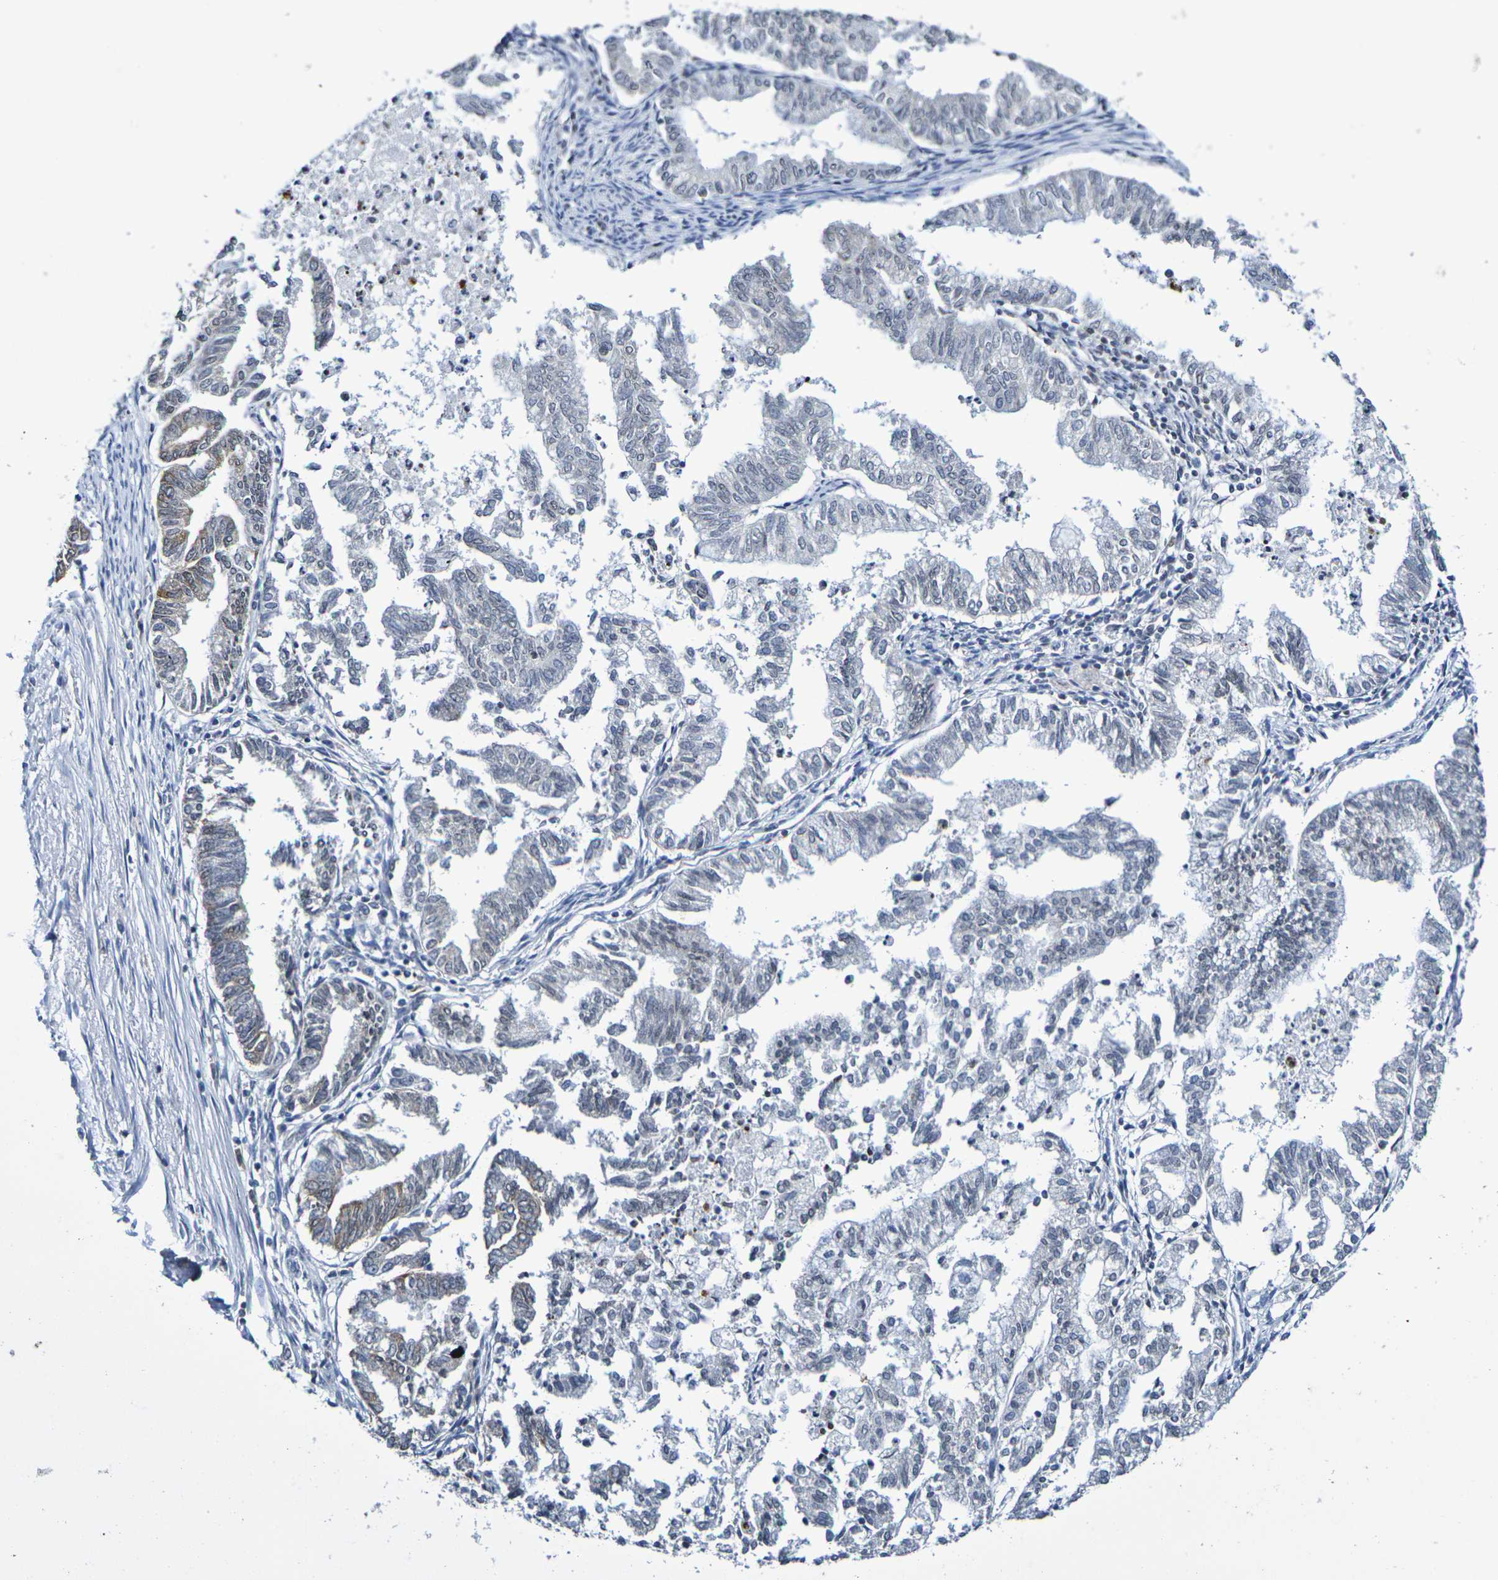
{"staining": {"intensity": "weak", "quantity": "25%-75%", "location": "cytoplasmic/membranous"}, "tissue": "endometrial cancer", "cell_type": "Tumor cells", "image_type": "cancer", "snomed": [{"axis": "morphology", "description": "Necrosis, NOS"}, {"axis": "morphology", "description": "Adenocarcinoma, NOS"}, {"axis": "topography", "description": "Endometrium"}], "caption": "This micrograph exhibits immunohistochemistry staining of human endometrial adenocarcinoma, with low weak cytoplasmic/membranous positivity in about 25%-75% of tumor cells.", "gene": "CHRNB1", "patient": {"sex": "female", "age": 79}}